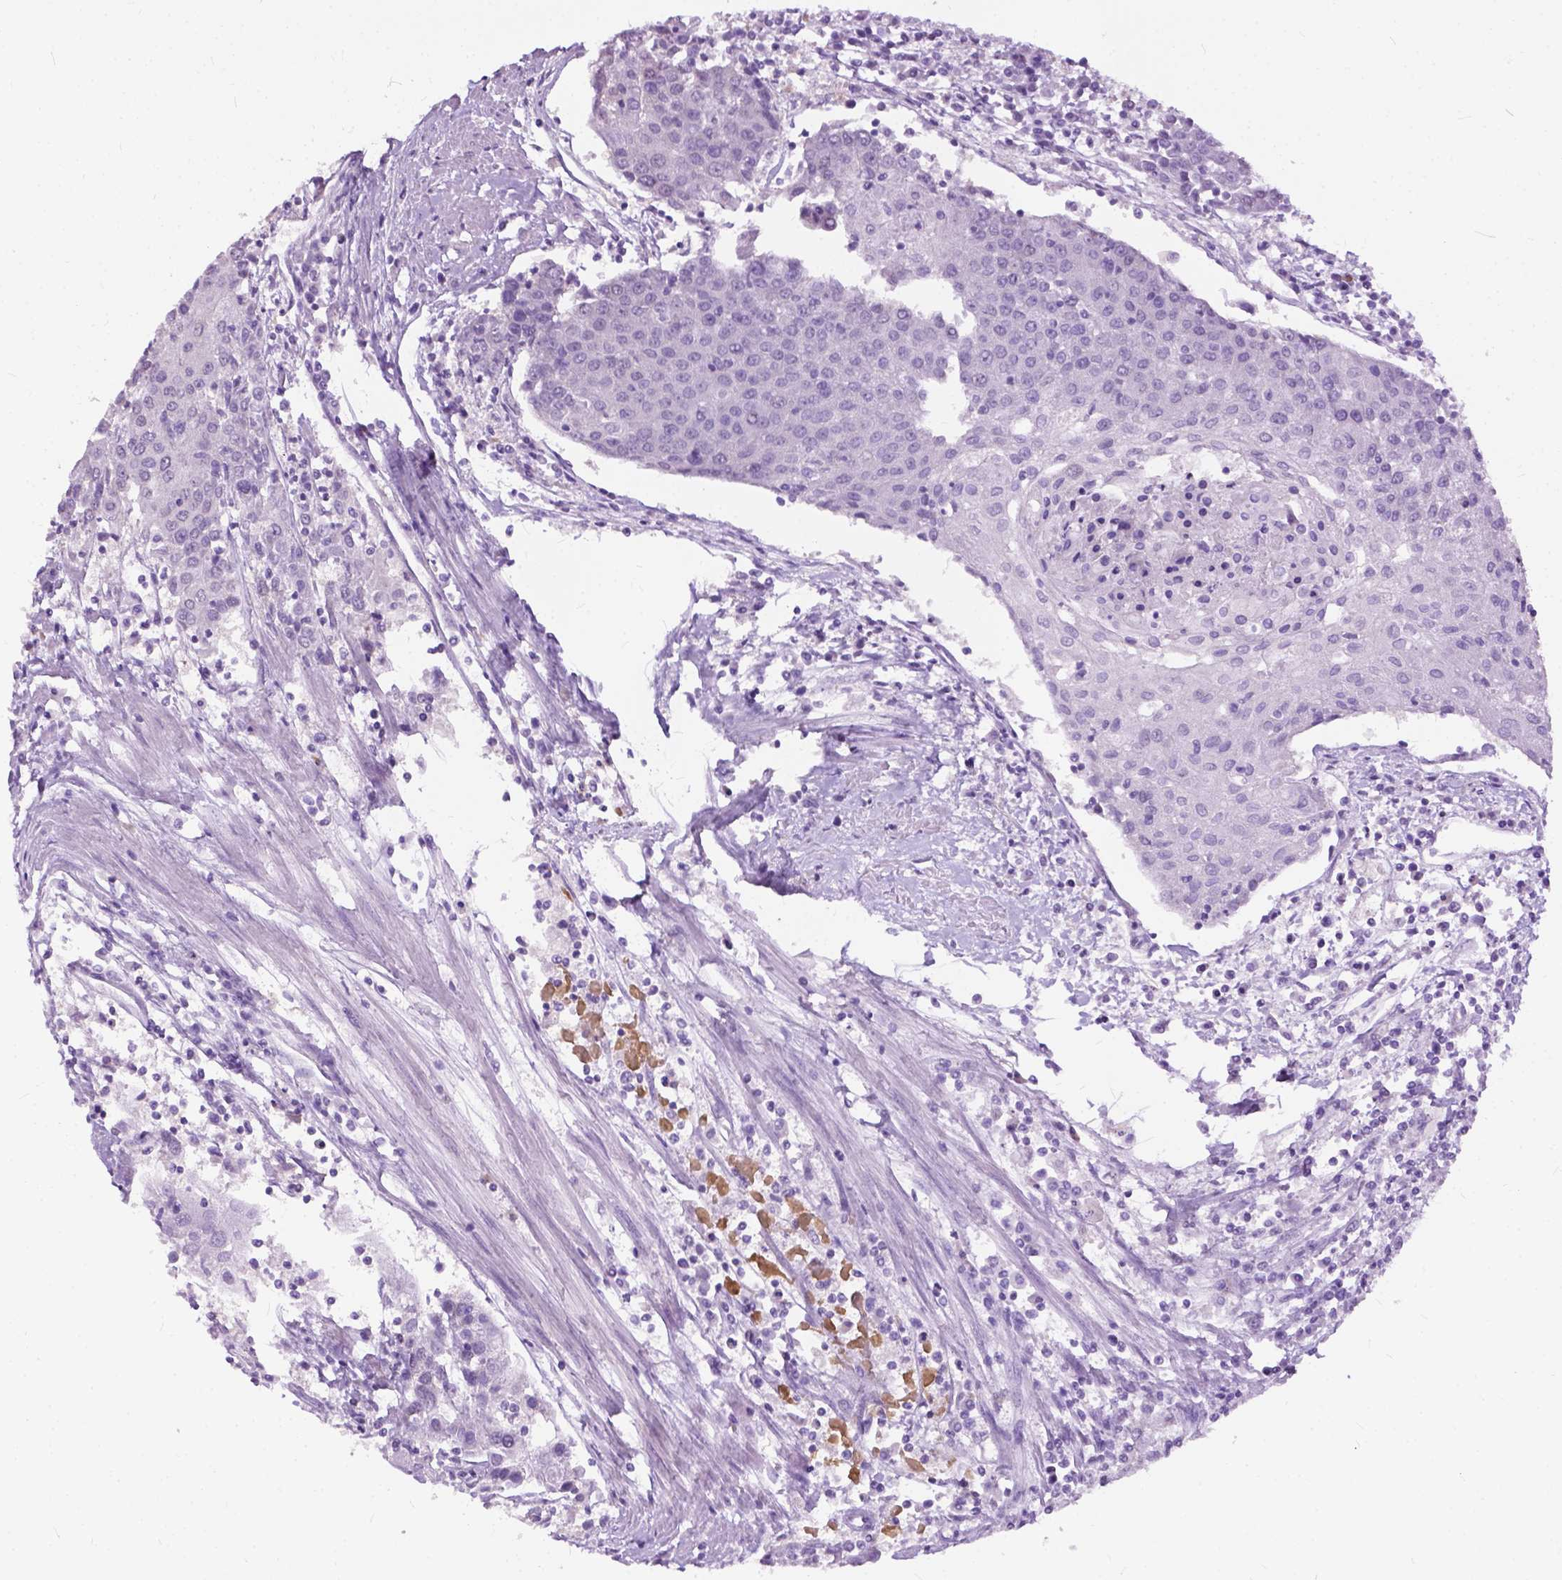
{"staining": {"intensity": "negative", "quantity": "none", "location": "none"}, "tissue": "urothelial cancer", "cell_type": "Tumor cells", "image_type": "cancer", "snomed": [{"axis": "morphology", "description": "Urothelial carcinoma, High grade"}, {"axis": "topography", "description": "Urinary bladder"}], "caption": "Immunohistochemistry of human urothelial cancer displays no staining in tumor cells.", "gene": "GPR37L1", "patient": {"sex": "female", "age": 85}}